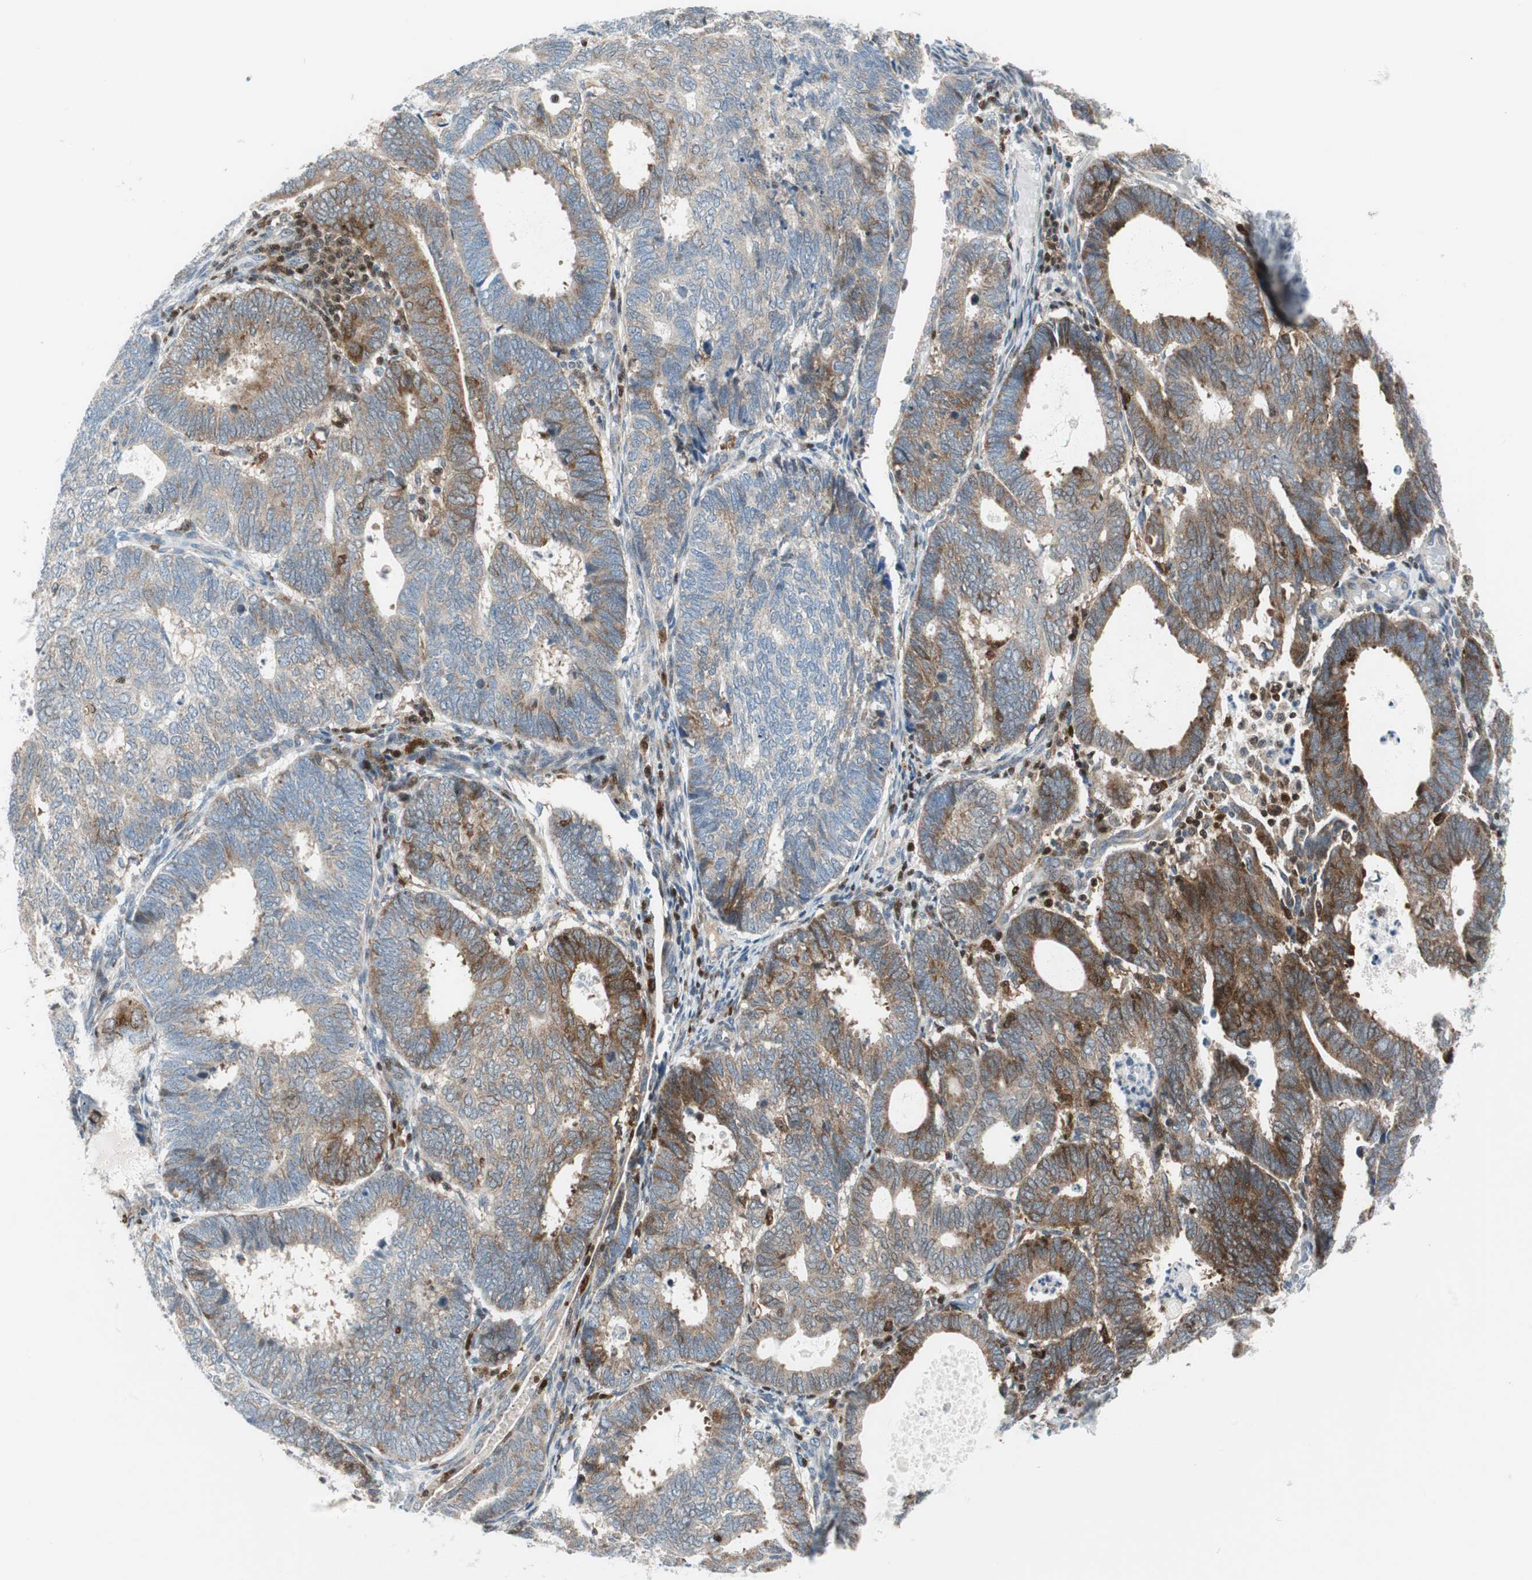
{"staining": {"intensity": "moderate", "quantity": "25%-75%", "location": "cytoplasmic/membranous"}, "tissue": "endometrial cancer", "cell_type": "Tumor cells", "image_type": "cancer", "snomed": [{"axis": "morphology", "description": "Adenocarcinoma, NOS"}, {"axis": "topography", "description": "Uterus"}], "caption": "Immunohistochemistry (IHC) photomicrograph of human endometrial adenocarcinoma stained for a protein (brown), which exhibits medium levels of moderate cytoplasmic/membranous expression in about 25%-75% of tumor cells.", "gene": "RGS10", "patient": {"sex": "female", "age": 60}}